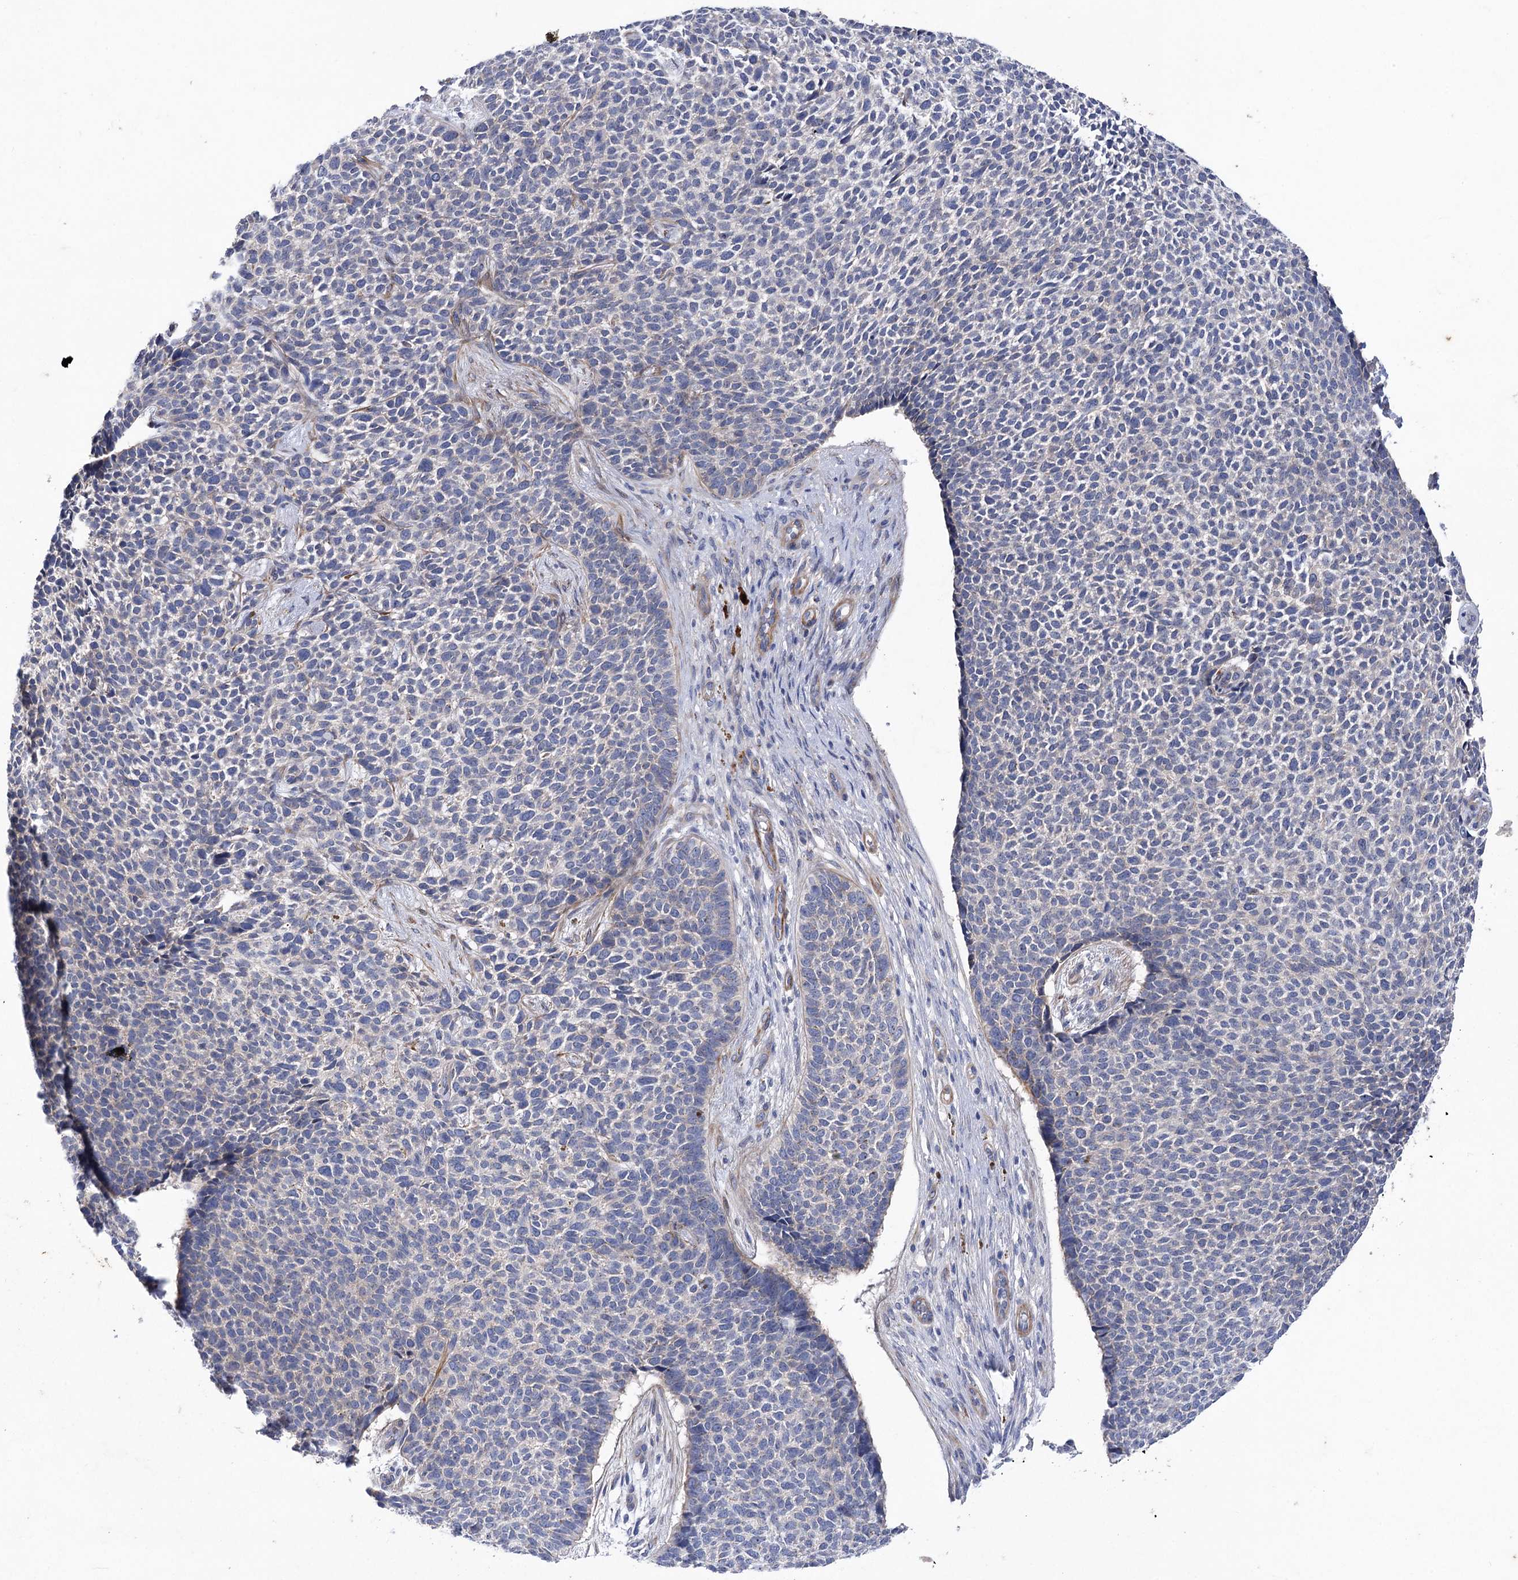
{"staining": {"intensity": "negative", "quantity": "none", "location": "none"}, "tissue": "skin cancer", "cell_type": "Tumor cells", "image_type": "cancer", "snomed": [{"axis": "morphology", "description": "Basal cell carcinoma"}, {"axis": "topography", "description": "Skin"}], "caption": "Protein analysis of skin cancer (basal cell carcinoma) displays no significant expression in tumor cells. (DAB immunohistochemistry (IHC), high magnification).", "gene": "RDH16", "patient": {"sex": "female", "age": 84}}